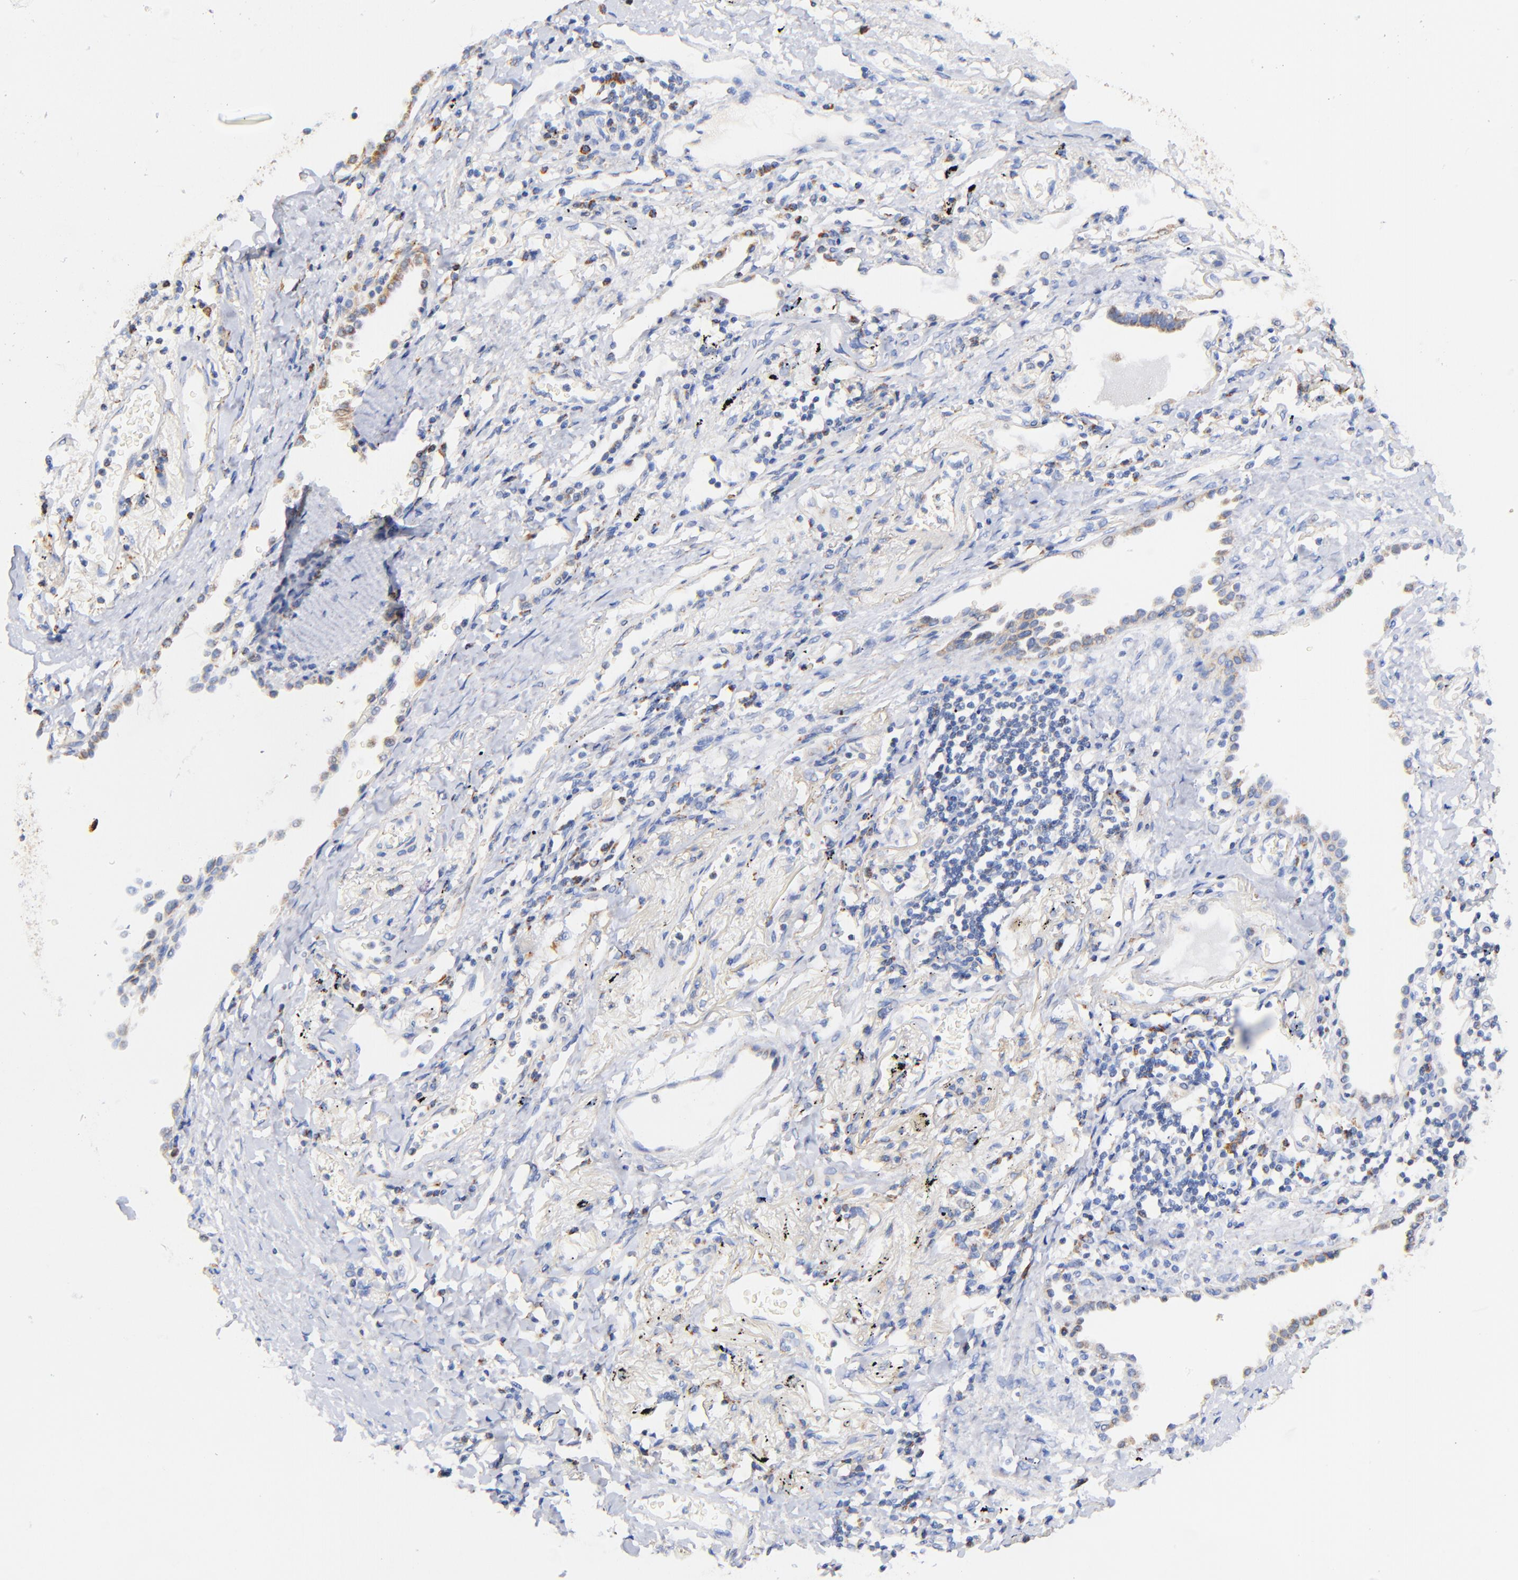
{"staining": {"intensity": "moderate", "quantity": "25%-75%", "location": "cytoplasmic/membranous"}, "tissue": "lung cancer", "cell_type": "Tumor cells", "image_type": "cancer", "snomed": [{"axis": "morphology", "description": "Adenocarcinoma, NOS"}, {"axis": "topography", "description": "Lung"}], "caption": "The photomicrograph exhibits staining of lung cancer (adenocarcinoma), revealing moderate cytoplasmic/membranous protein positivity (brown color) within tumor cells.", "gene": "ATP5F1D", "patient": {"sex": "female", "age": 64}}